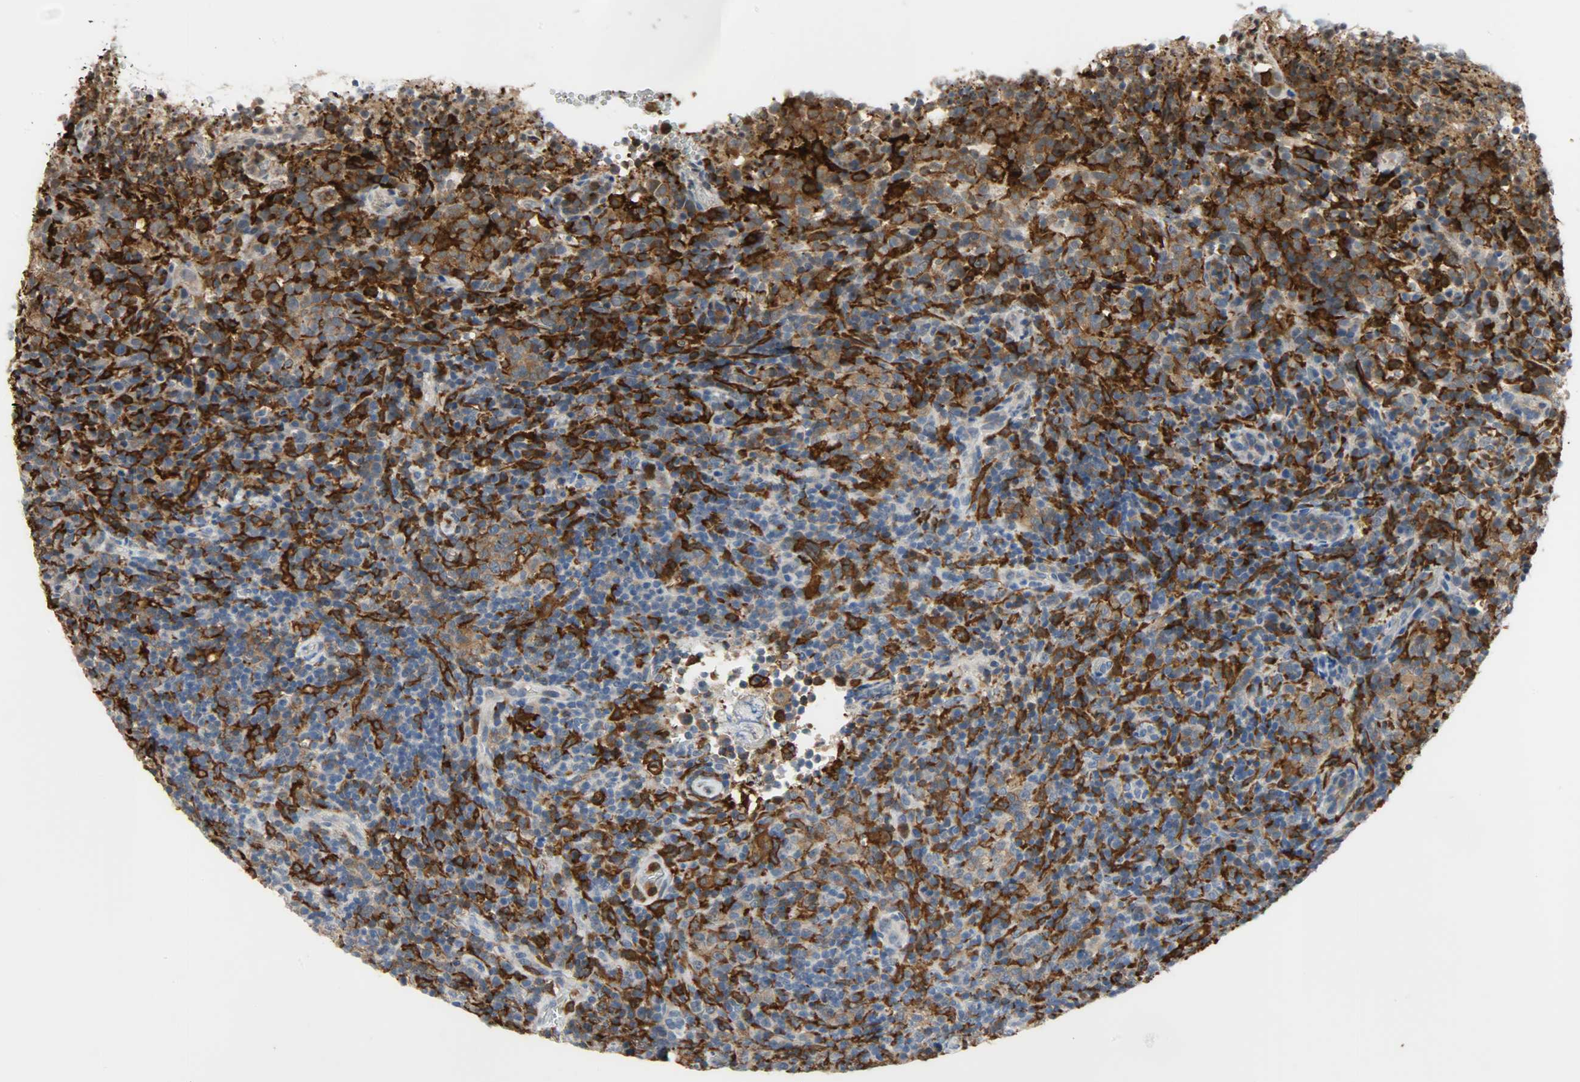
{"staining": {"intensity": "negative", "quantity": "none", "location": "none"}, "tissue": "lymphoma", "cell_type": "Tumor cells", "image_type": "cancer", "snomed": [{"axis": "morphology", "description": "Malignant lymphoma, non-Hodgkin's type, High grade"}, {"axis": "topography", "description": "Lymph node"}], "caption": "An immunohistochemistry (IHC) photomicrograph of malignant lymphoma, non-Hodgkin's type (high-grade) is shown. There is no staining in tumor cells of malignant lymphoma, non-Hodgkin's type (high-grade).", "gene": "SKAP2", "patient": {"sex": "female", "age": 76}}